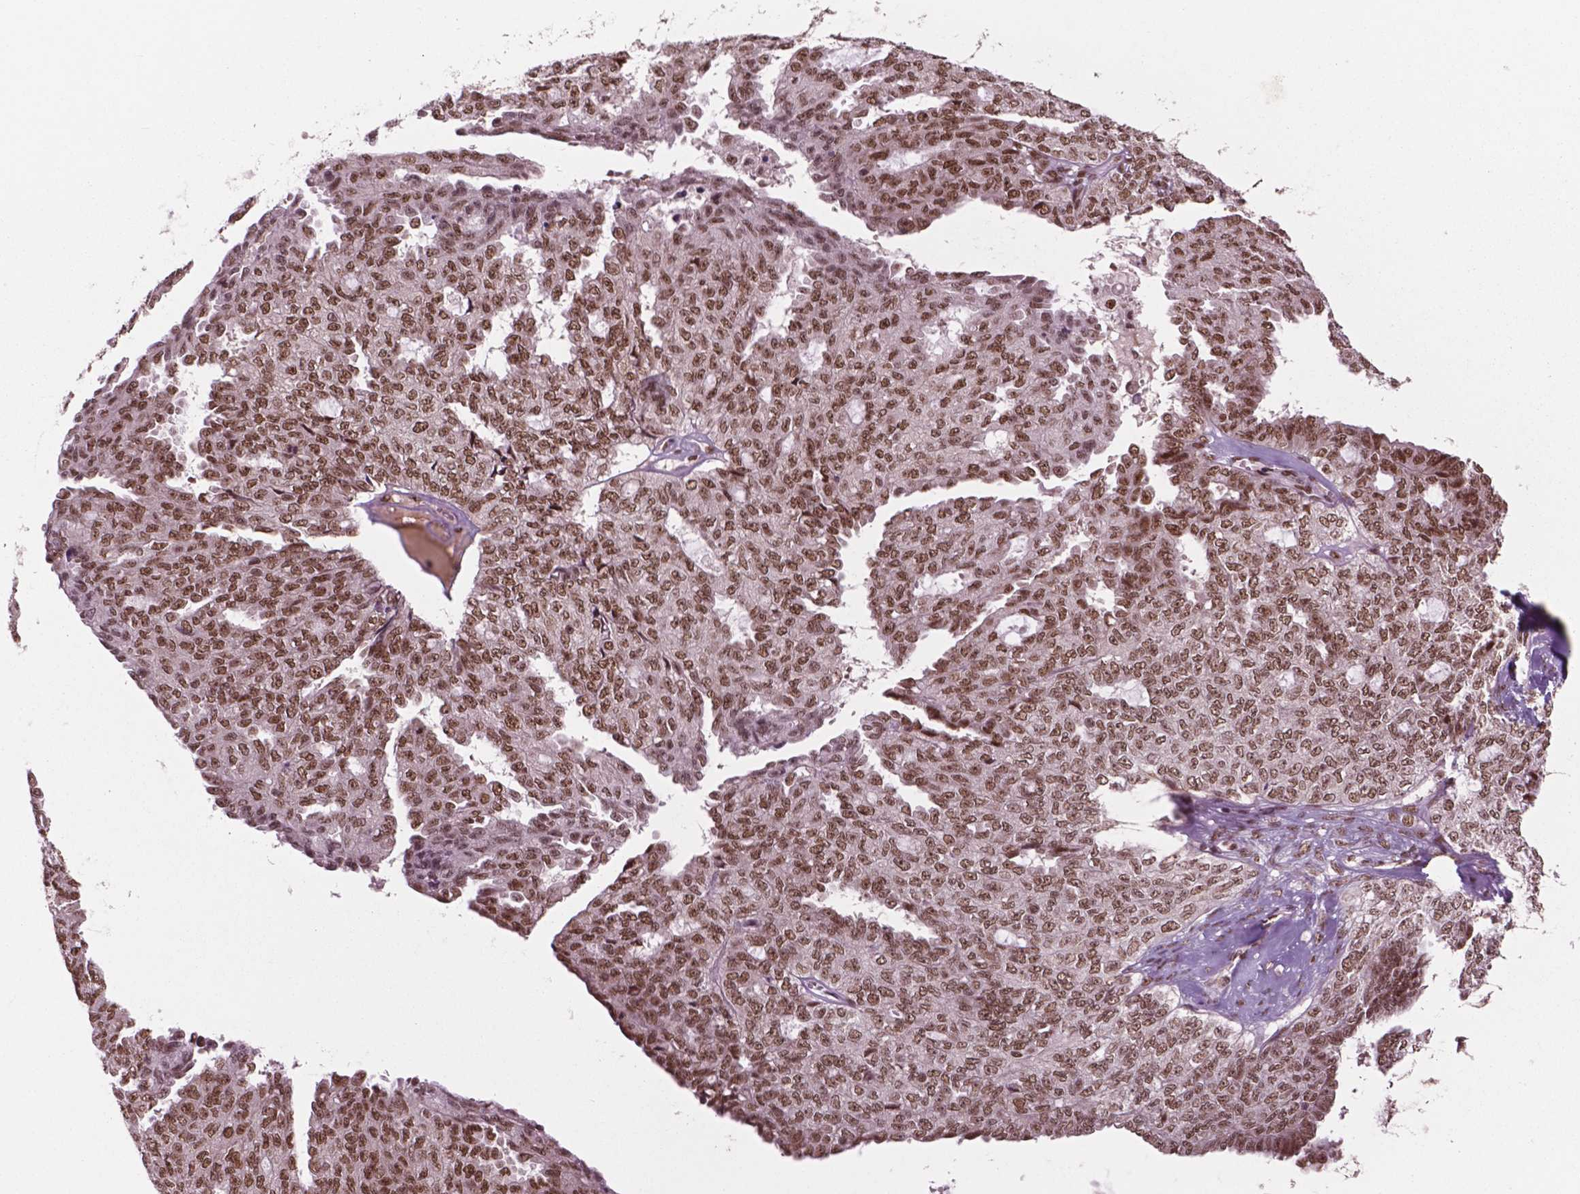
{"staining": {"intensity": "moderate", "quantity": ">75%", "location": "nuclear"}, "tissue": "ovarian cancer", "cell_type": "Tumor cells", "image_type": "cancer", "snomed": [{"axis": "morphology", "description": "Cystadenocarcinoma, serous, NOS"}, {"axis": "topography", "description": "Ovary"}], "caption": "The image reveals staining of ovarian serous cystadenocarcinoma, revealing moderate nuclear protein expression (brown color) within tumor cells.", "gene": "POLR2E", "patient": {"sex": "female", "age": 71}}